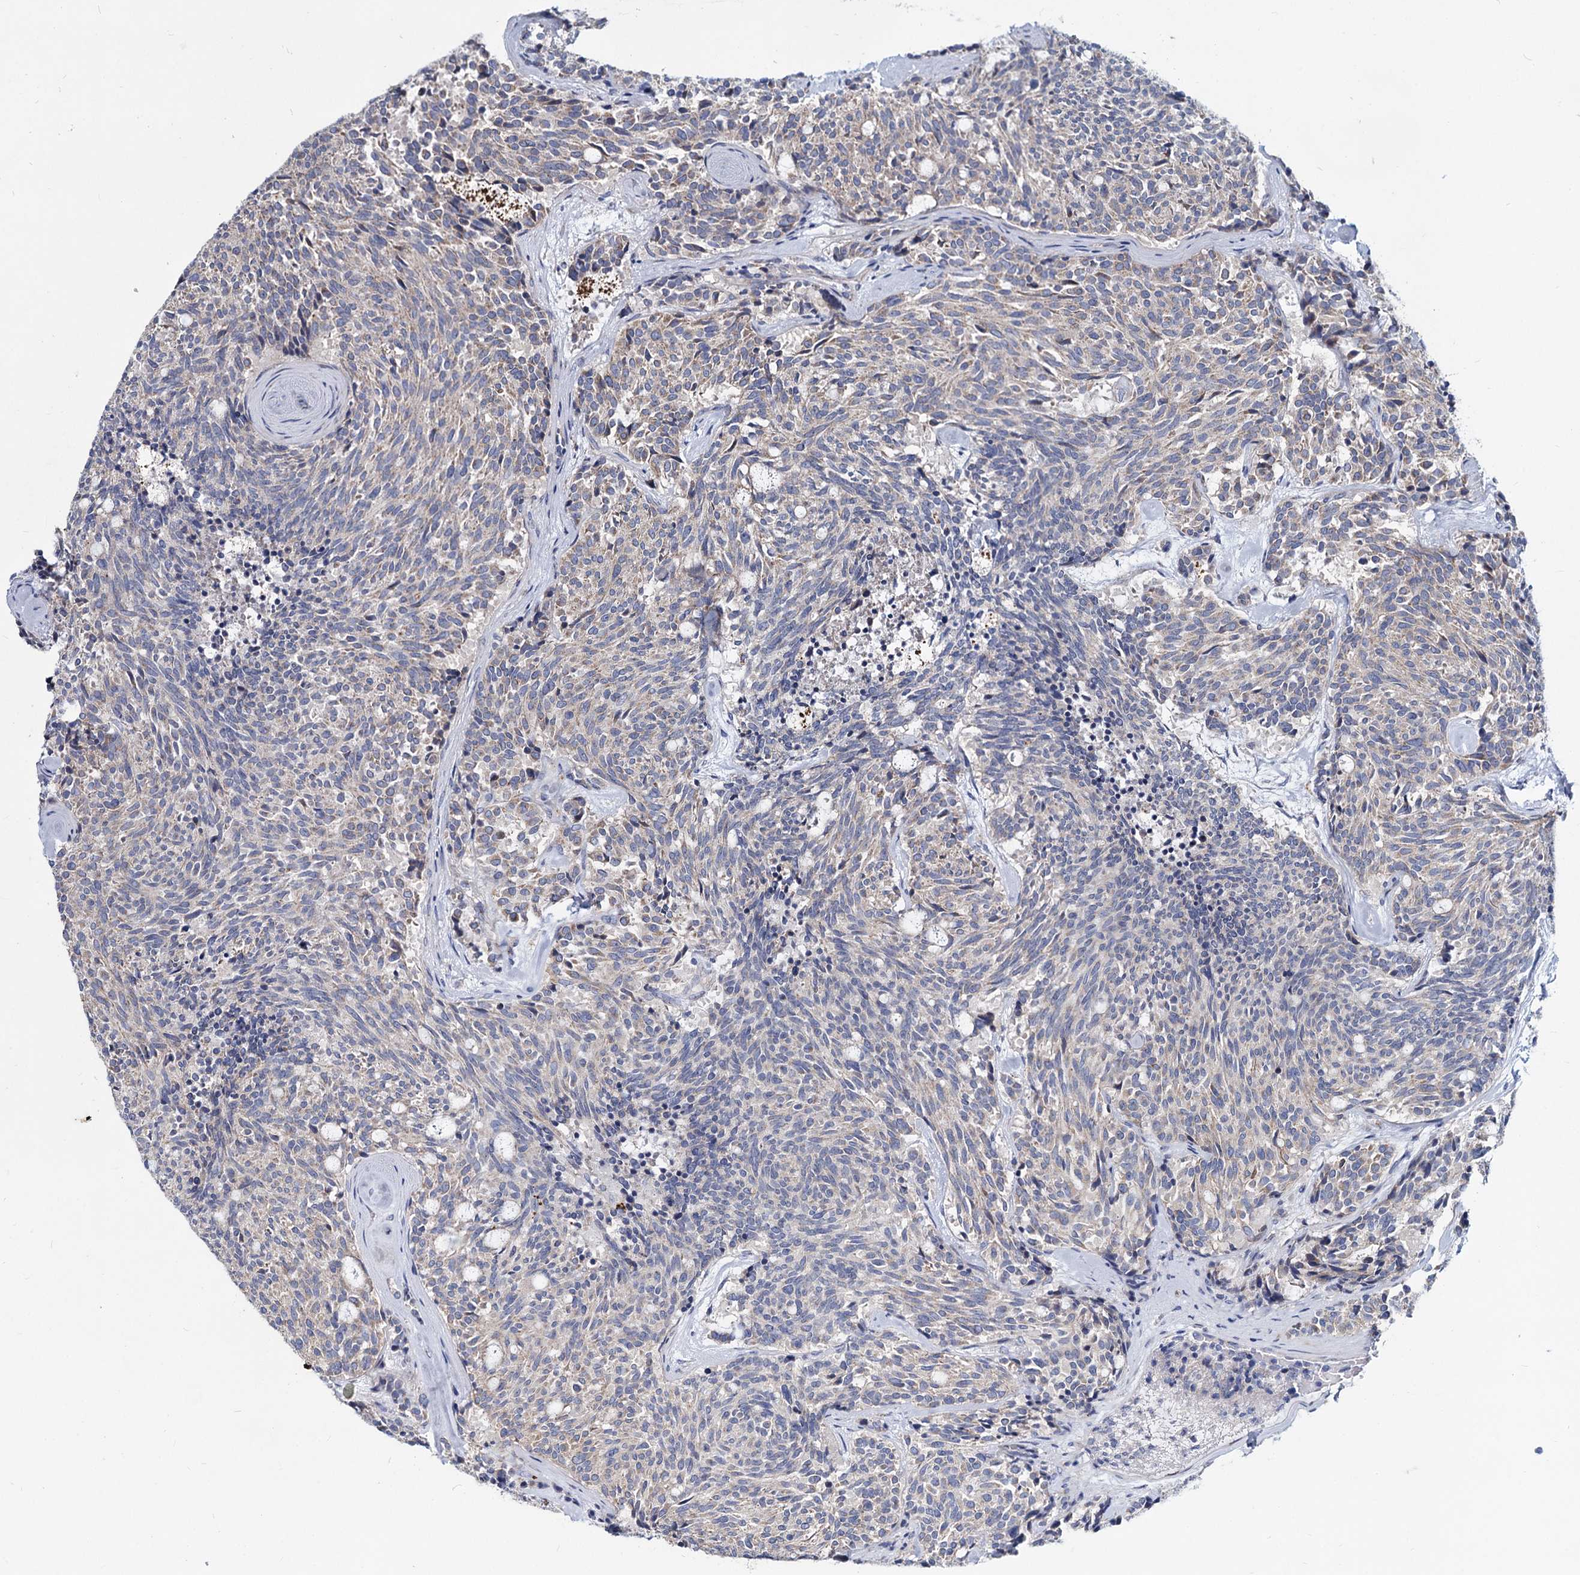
{"staining": {"intensity": "negative", "quantity": "none", "location": "none"}, "tissue": "carcinoid", "cell_type": "Tumor cells", "image_type": "cancer", "snomed": [{"axis": "morphology", "description": "Carcinoid, malignant, NOS"}, {"axis": "topography", "description": "Pancreas"}], "caption": "A high-resolution histopathology image shows IHC staining of malignant carcinoid, which reveals no significant staining in tumor cells.", "gene": "AGBL4", "patient": {"sex": "female", "age": 54}}